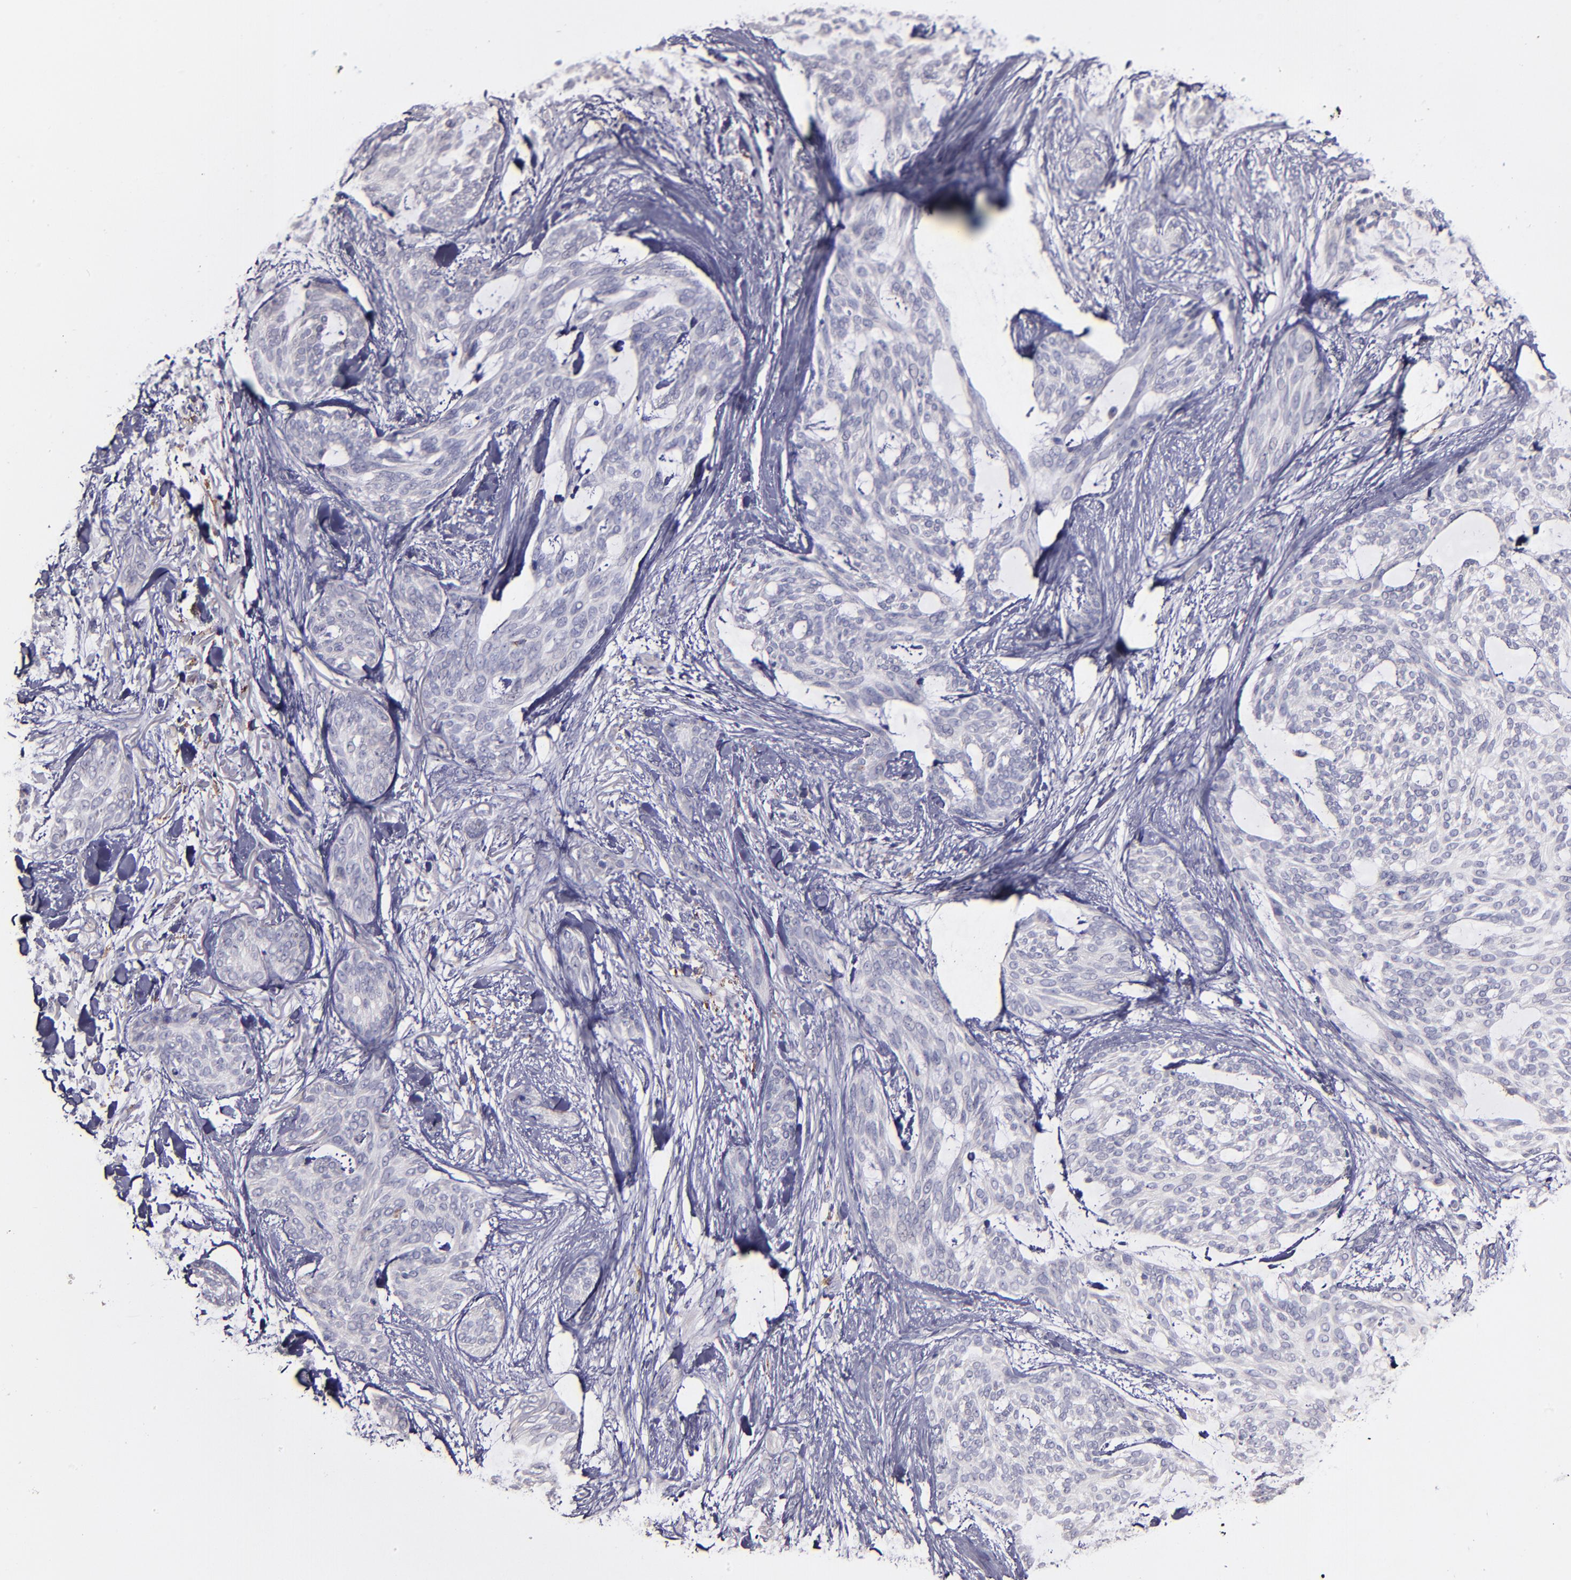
{"staining": {"intensity": "negative", "quantity": "none", "location": "none"}, "tissue": "skin cancer", "cell_type": "Tumor cells", "image_type": "cancer", "snomed": [{"axis": "morphology", "description": "Normal tissue, NOS"}, {"axis": "morphology", "description": "Basal cell carcinoma"}, {"axis": "topography", "description": "Skin"}], "caption": "DAB immunohistochemical staining of human skin basal cell carcinoma displays no significant positivity in tumor cells.", "gene": "GLDC", "patient": {"sex": "female", "age": 71}}